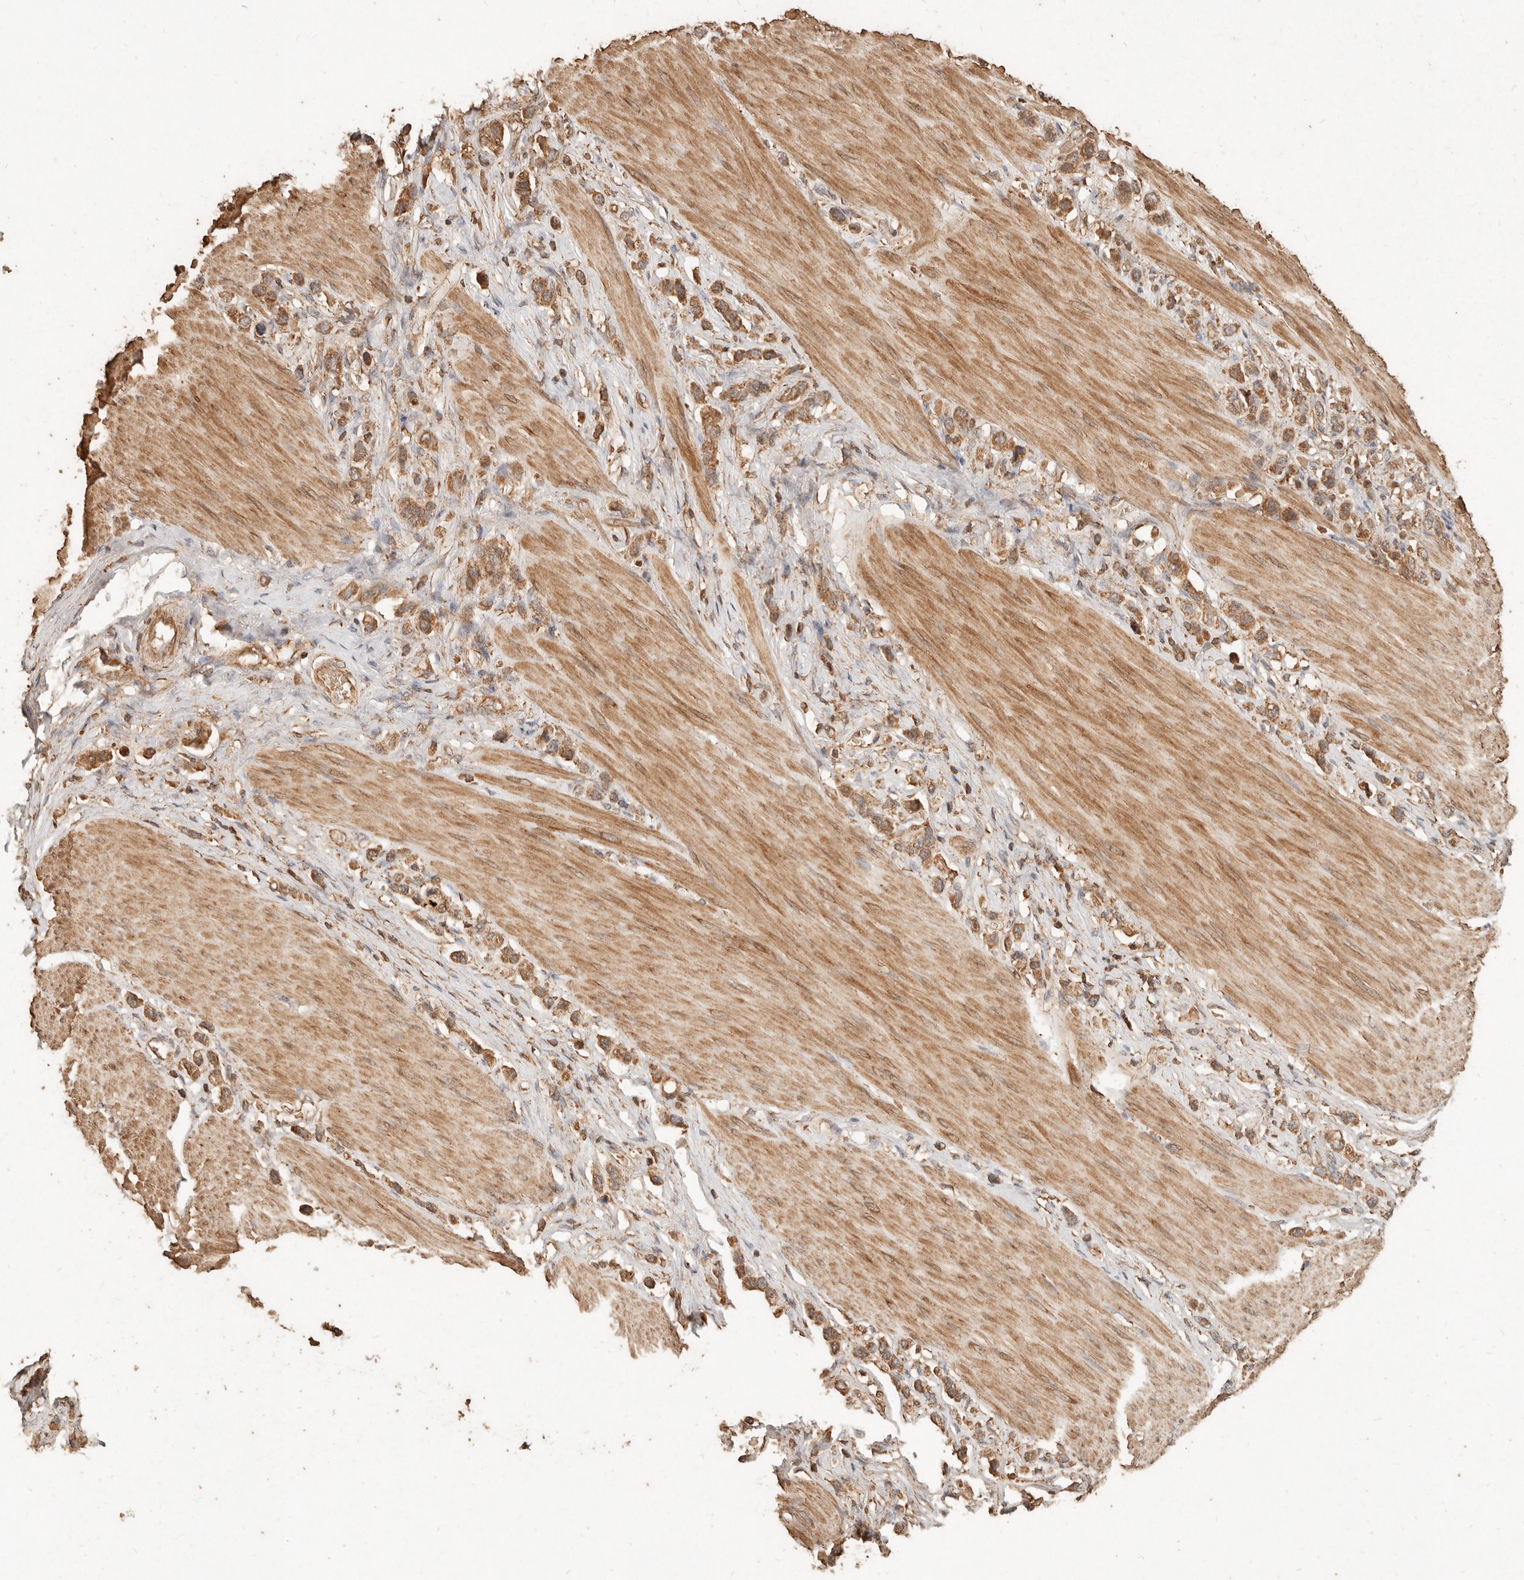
{"staining": {"intensity": "moderate", "quantity": ">75%", "location": "cytoplasmic/membranous"}, "tissue": "stomach cancer", "cell_type": "Tumor cells", "image_type": "cancer", "snomed": [{"axis": "morphology", "description": "Adenocarcinoma, NOS"}, {"axis": "topography", "description": "Stomach"}], "caption": "Stomach cancer stained with DAB immunohistochemistry (IHC) shows medium levels of moderate cytoplasmic/membranous expression in about >75% of tumor cells.", "gene": "FAM180B", "patient": {"sex": "female", "age": 65}}